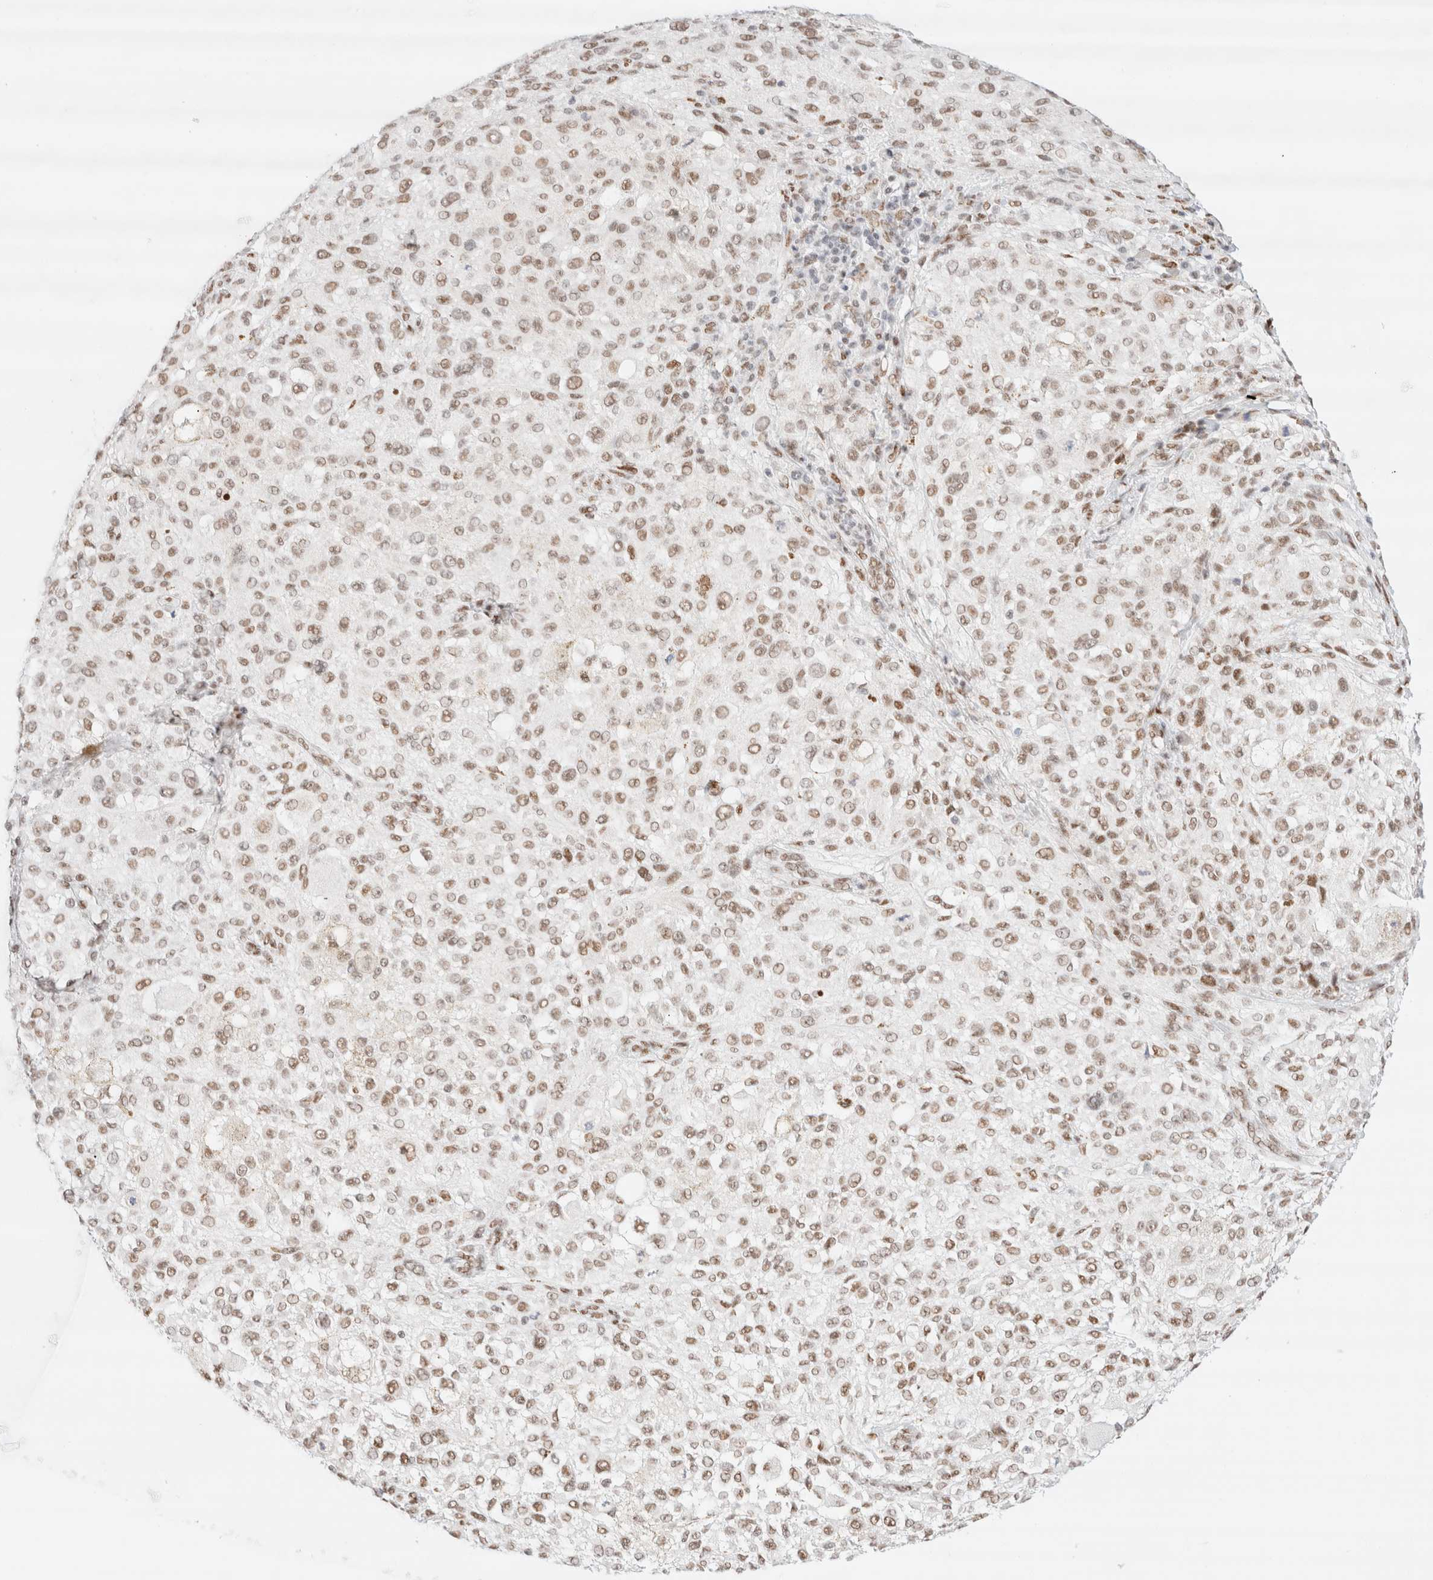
{"staining": {"intensity": "moderate", "quantity": ">75%", "location": "nuclear"}, "tissue": "melanoma", "cell_type": "Tumor cells", "image_type": "cancer", "snomed": [{"axis": "morphology", "description": "Necrosis, NOS"}, {"axis": "morphology", "description": "Malignant melanoma, NOS"}, {"axis": "topography", "description": "Skin"}], "caption": "Malignant melanoma stained for a protein (brown) displays moderate nuclear positive staining in approximately >75% of tumor cells.", "gene": "CIC", "patient": {"sex": "female", "age": 87}}